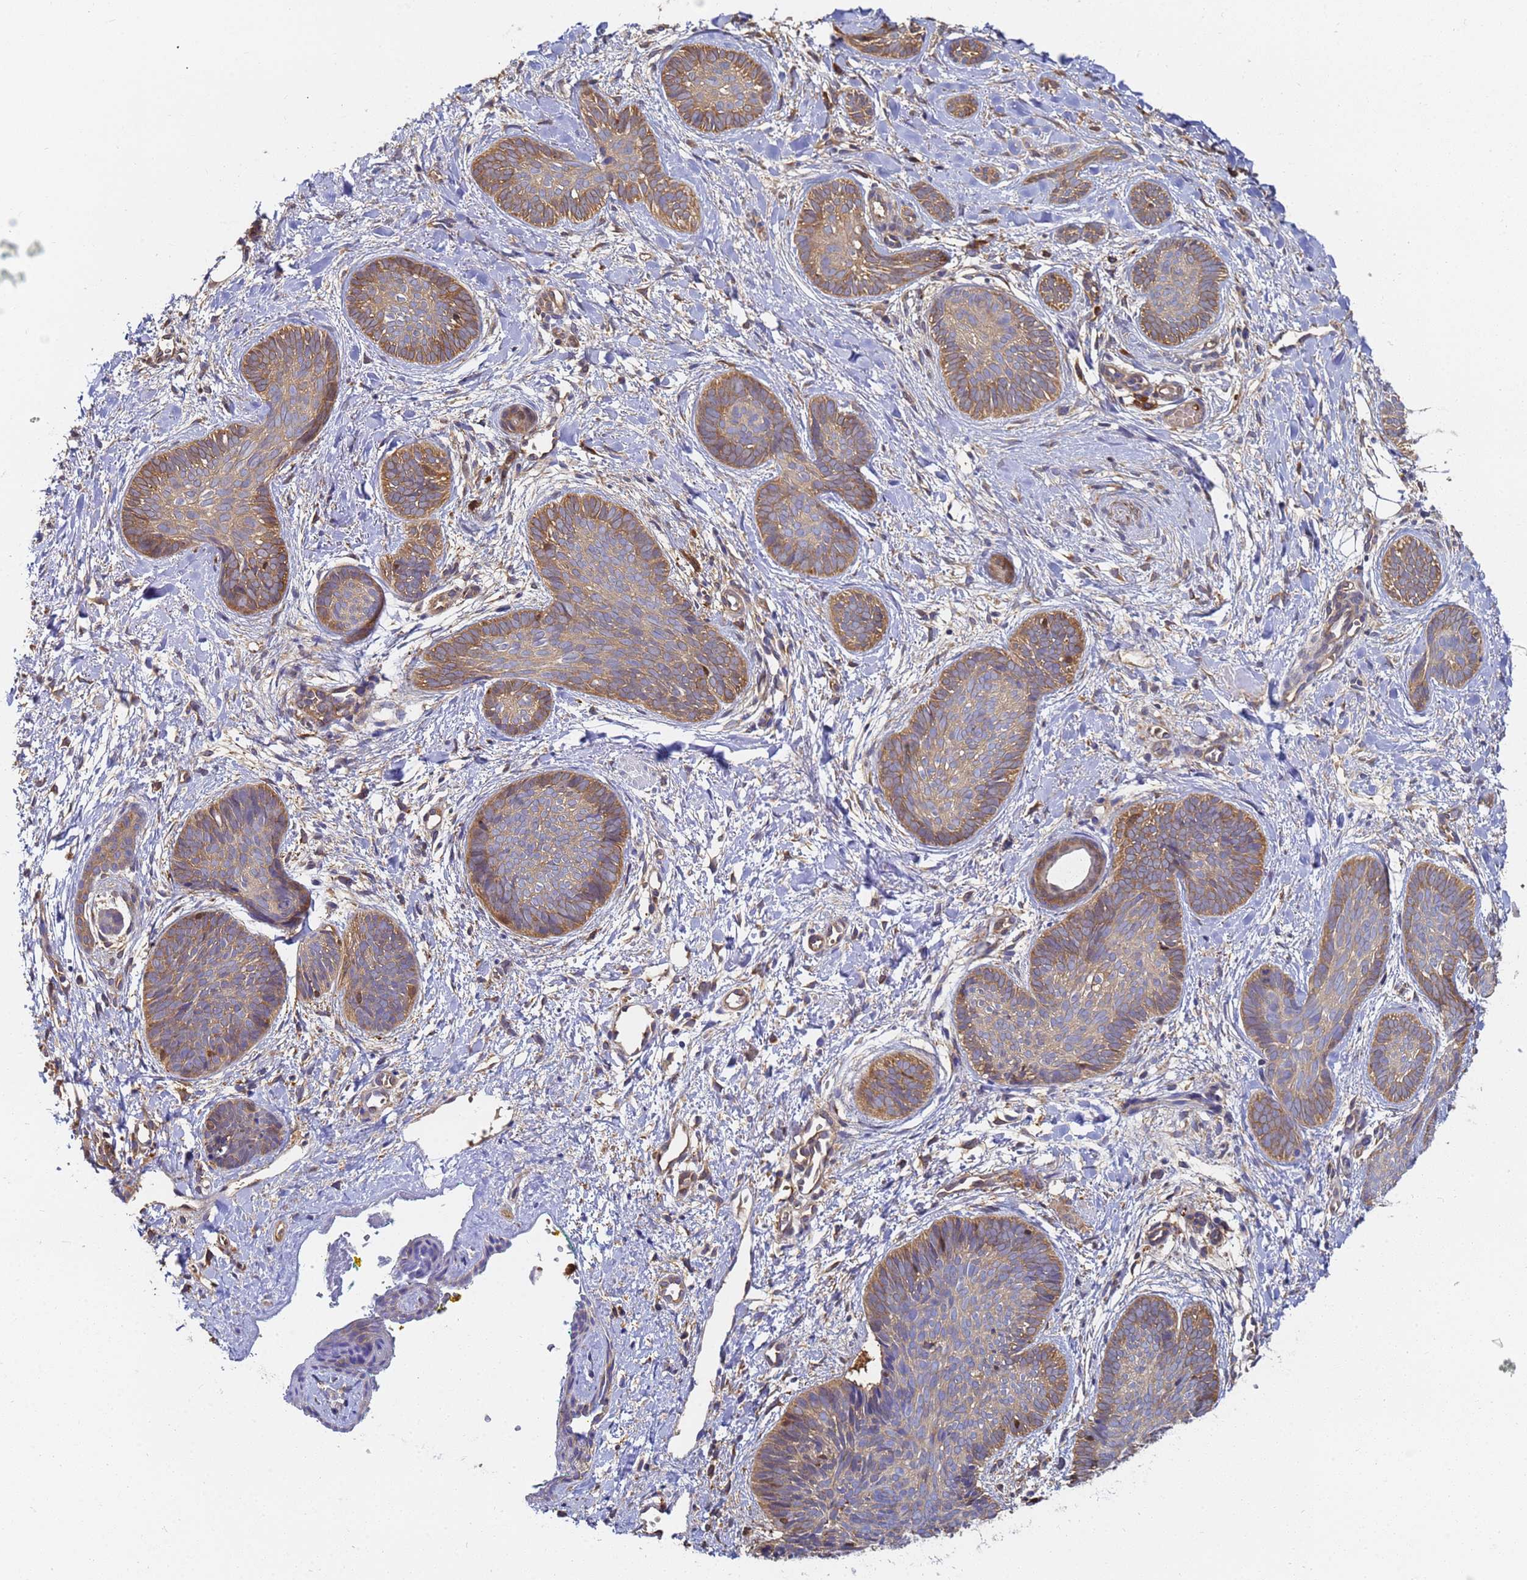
{"staining": {"intensity": "moderate", "quantity": ">75%", "location": "cytoplasmic/membranous"}, "tissue": "skin cancer", "cell_type": "Tumor cells", "image_type": "cancer", "snomed": [{"axis": "morphology", "description": "Basal cell carcinoma"}, {"axis": "topography", "description": "Skin"}], "caption": "A medium amount of moderate cytoplasmic/membranous positivity is identified in about >75% of tumor cells in skin cancer tissue.", "gene": "NME1-NME2", "patient": {"sex": "female", "age": 81}}